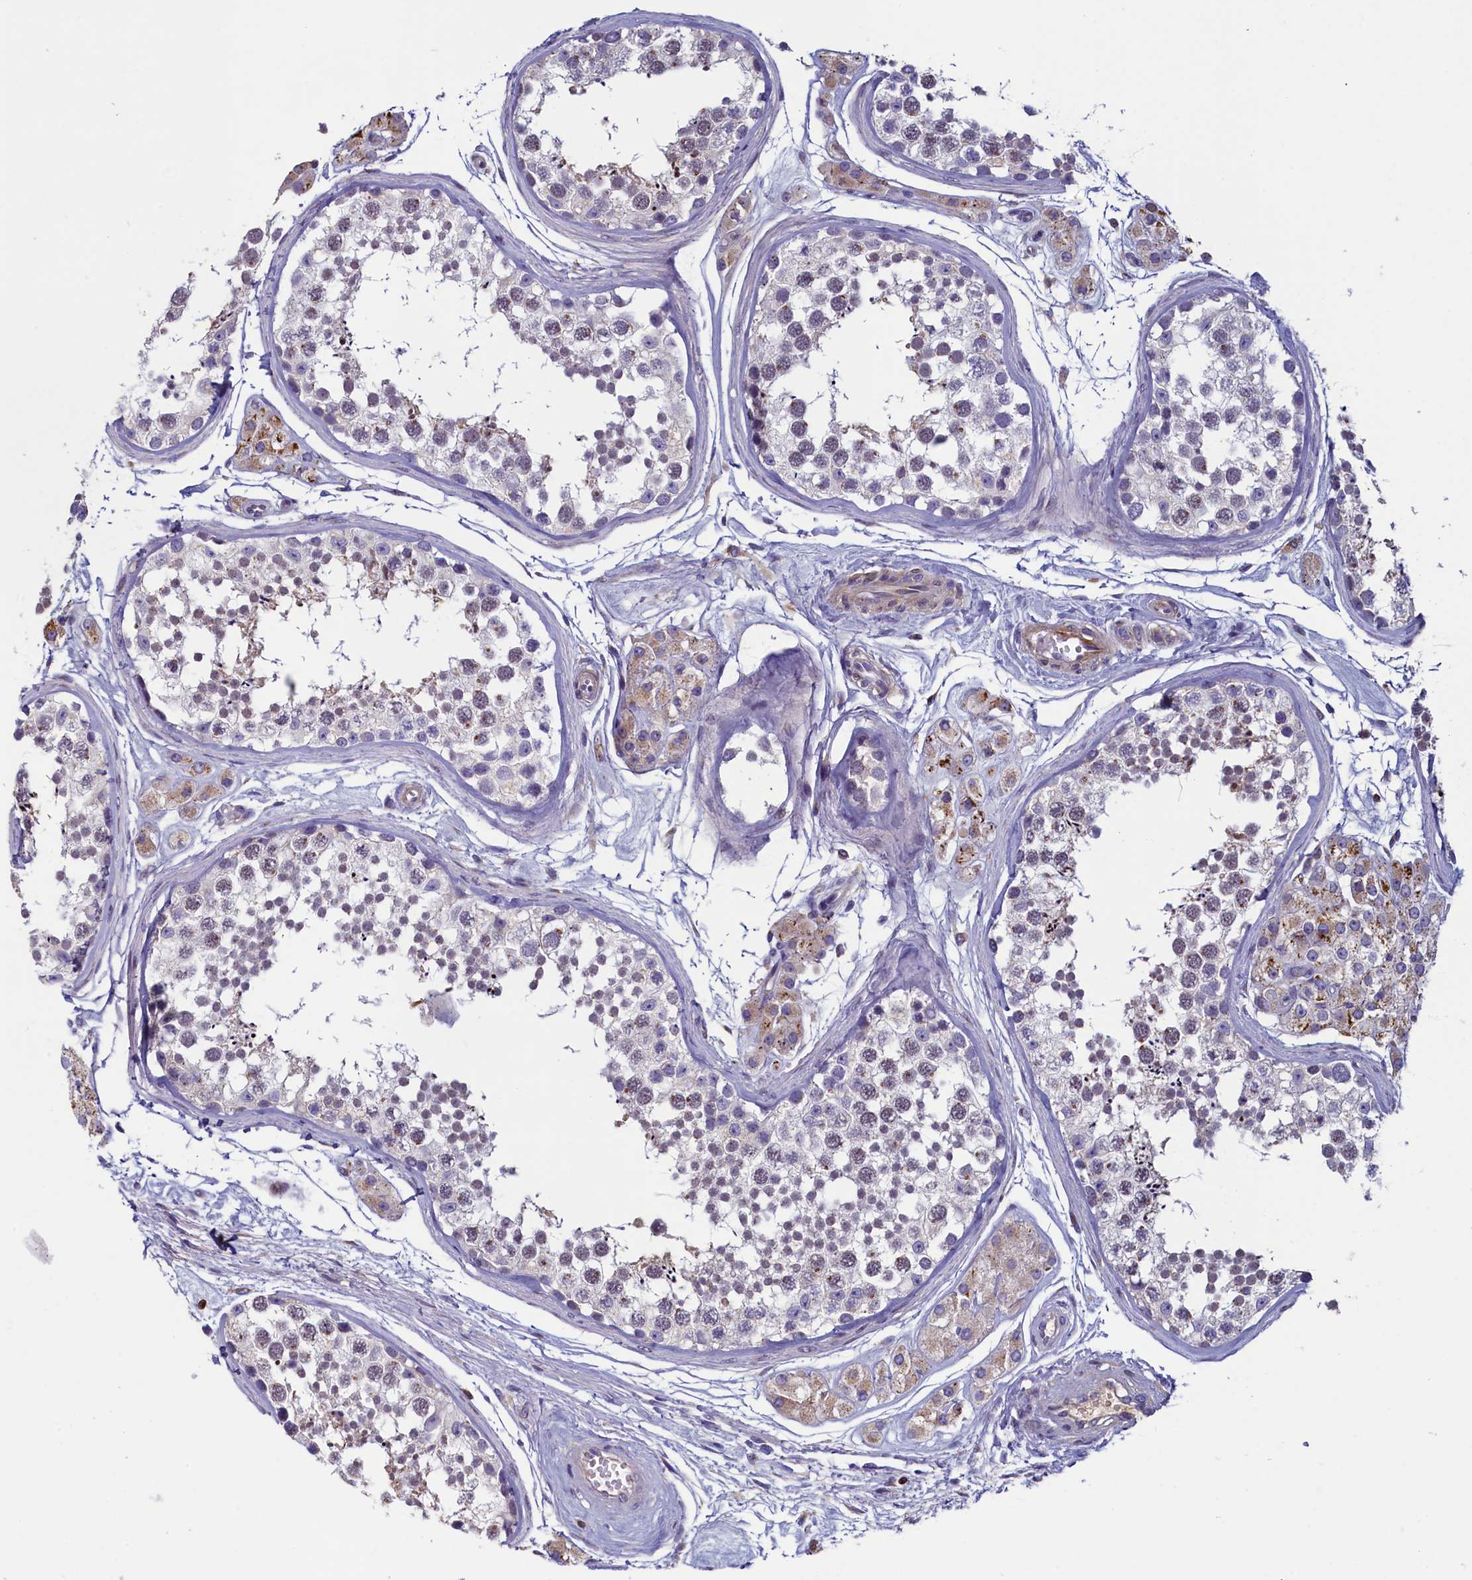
{"staining": {"intensity": "weak", "quantity": "<25%", "location": "nuclear"}, "tissue": "testis", "cell_type": "Cells in seminiferous ducts", "image_type": "normal", "snomed": [{"axis": "morphology", "description": "Normal tissue, NOS"}, {"axis": "topography", "description": "Testis"}], "caption": "This is an immunohistochemistry (IHC) histopathology image of normal human testis. There is no staining in cells in seminiferous ducts.", "gene": "TRAF3IP3", "patient": {"sex": "male", "age": 56}}